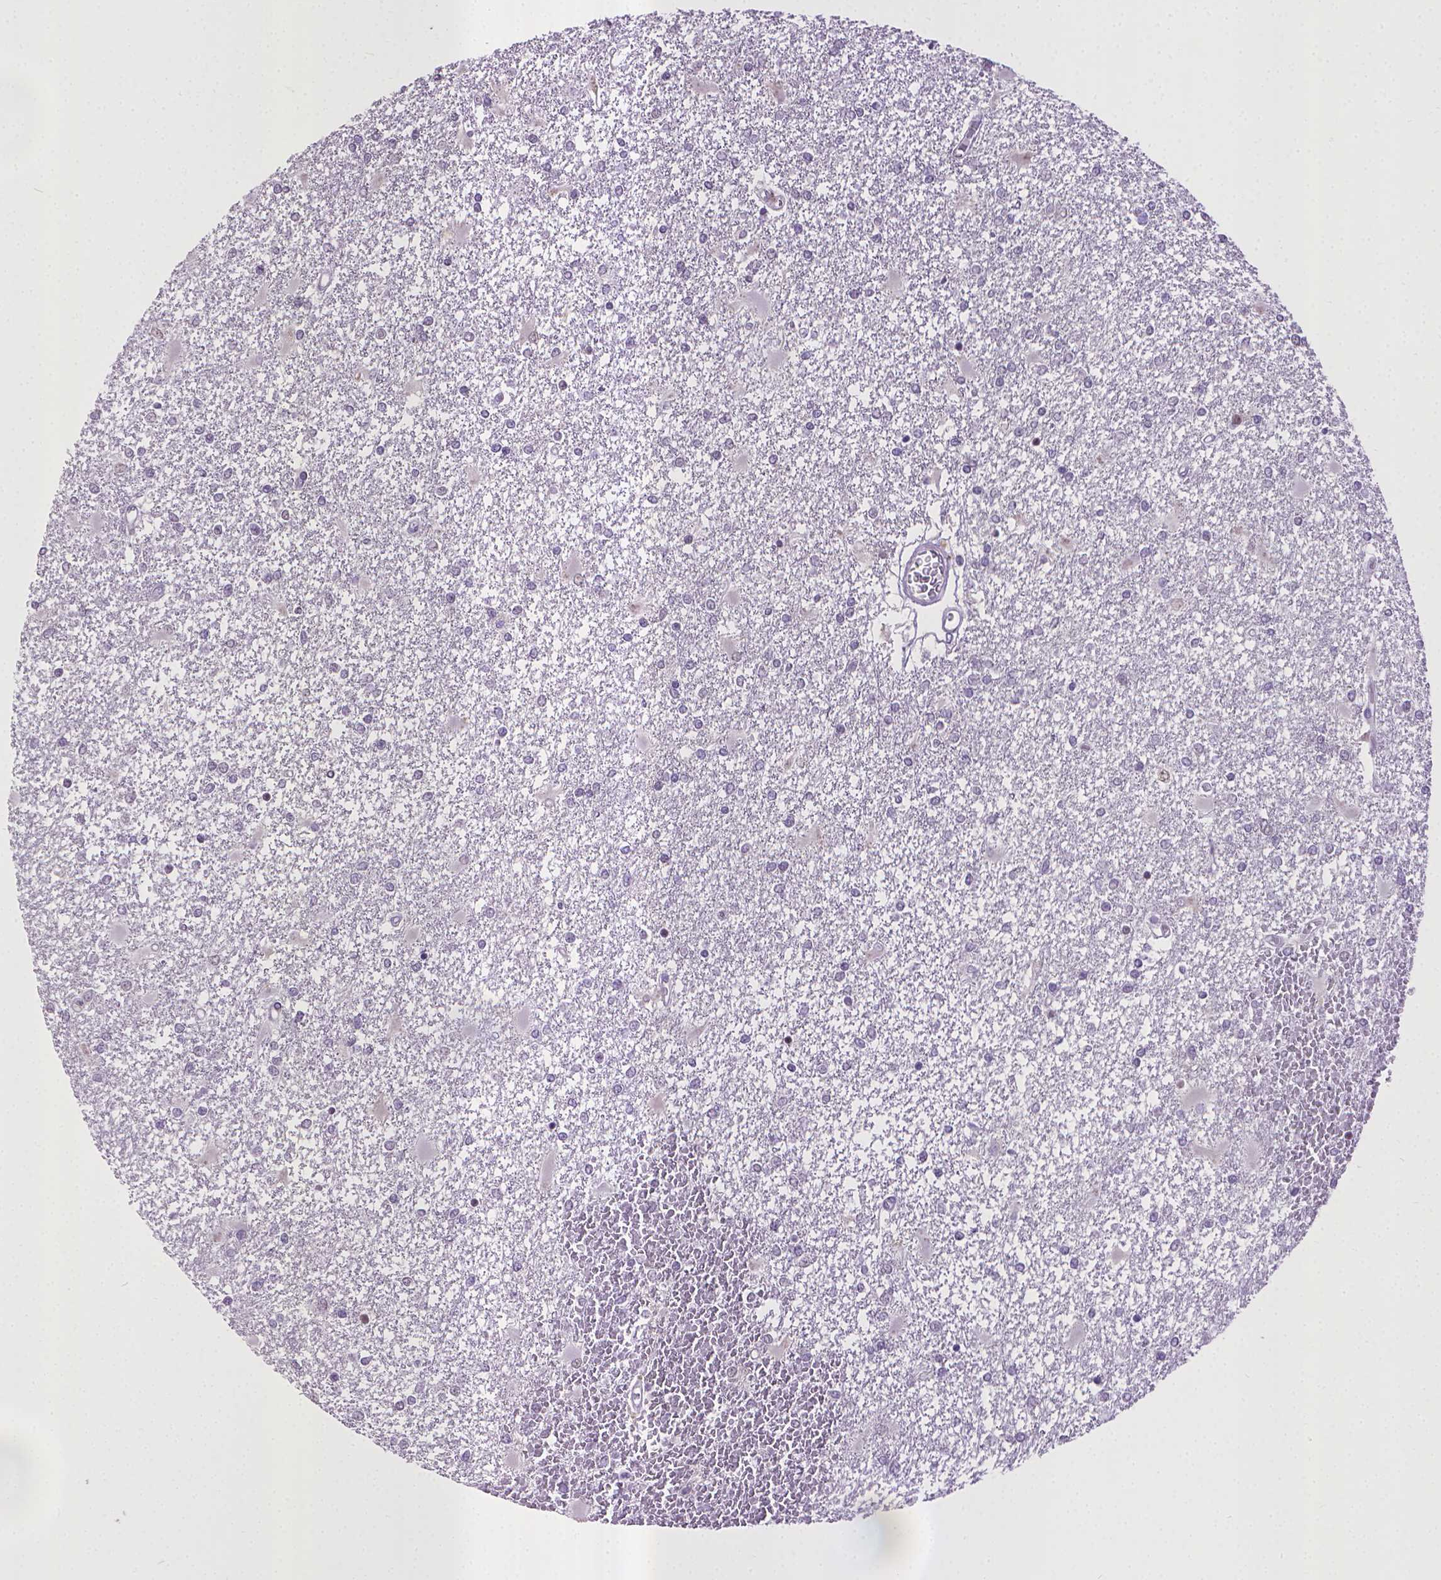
{"staining": {"intensity": "negative", "quantity": "none", "location": "none"}, "tissue": "glioma", "cell_type": "Tumor cells", "image_type": "cancer", "snomed": [{"axis": "morphology", "description": "Glioma, malignant, High grade"}, {"axis": "topography", "description": "Cerebral cortex"}], "caption": "Immunohistochemical staining of human malignant high-grade glioma displays no significant positivity in tumor cells.", "gene": "KMO", "patient": {"sex": "male", "age": 79}}